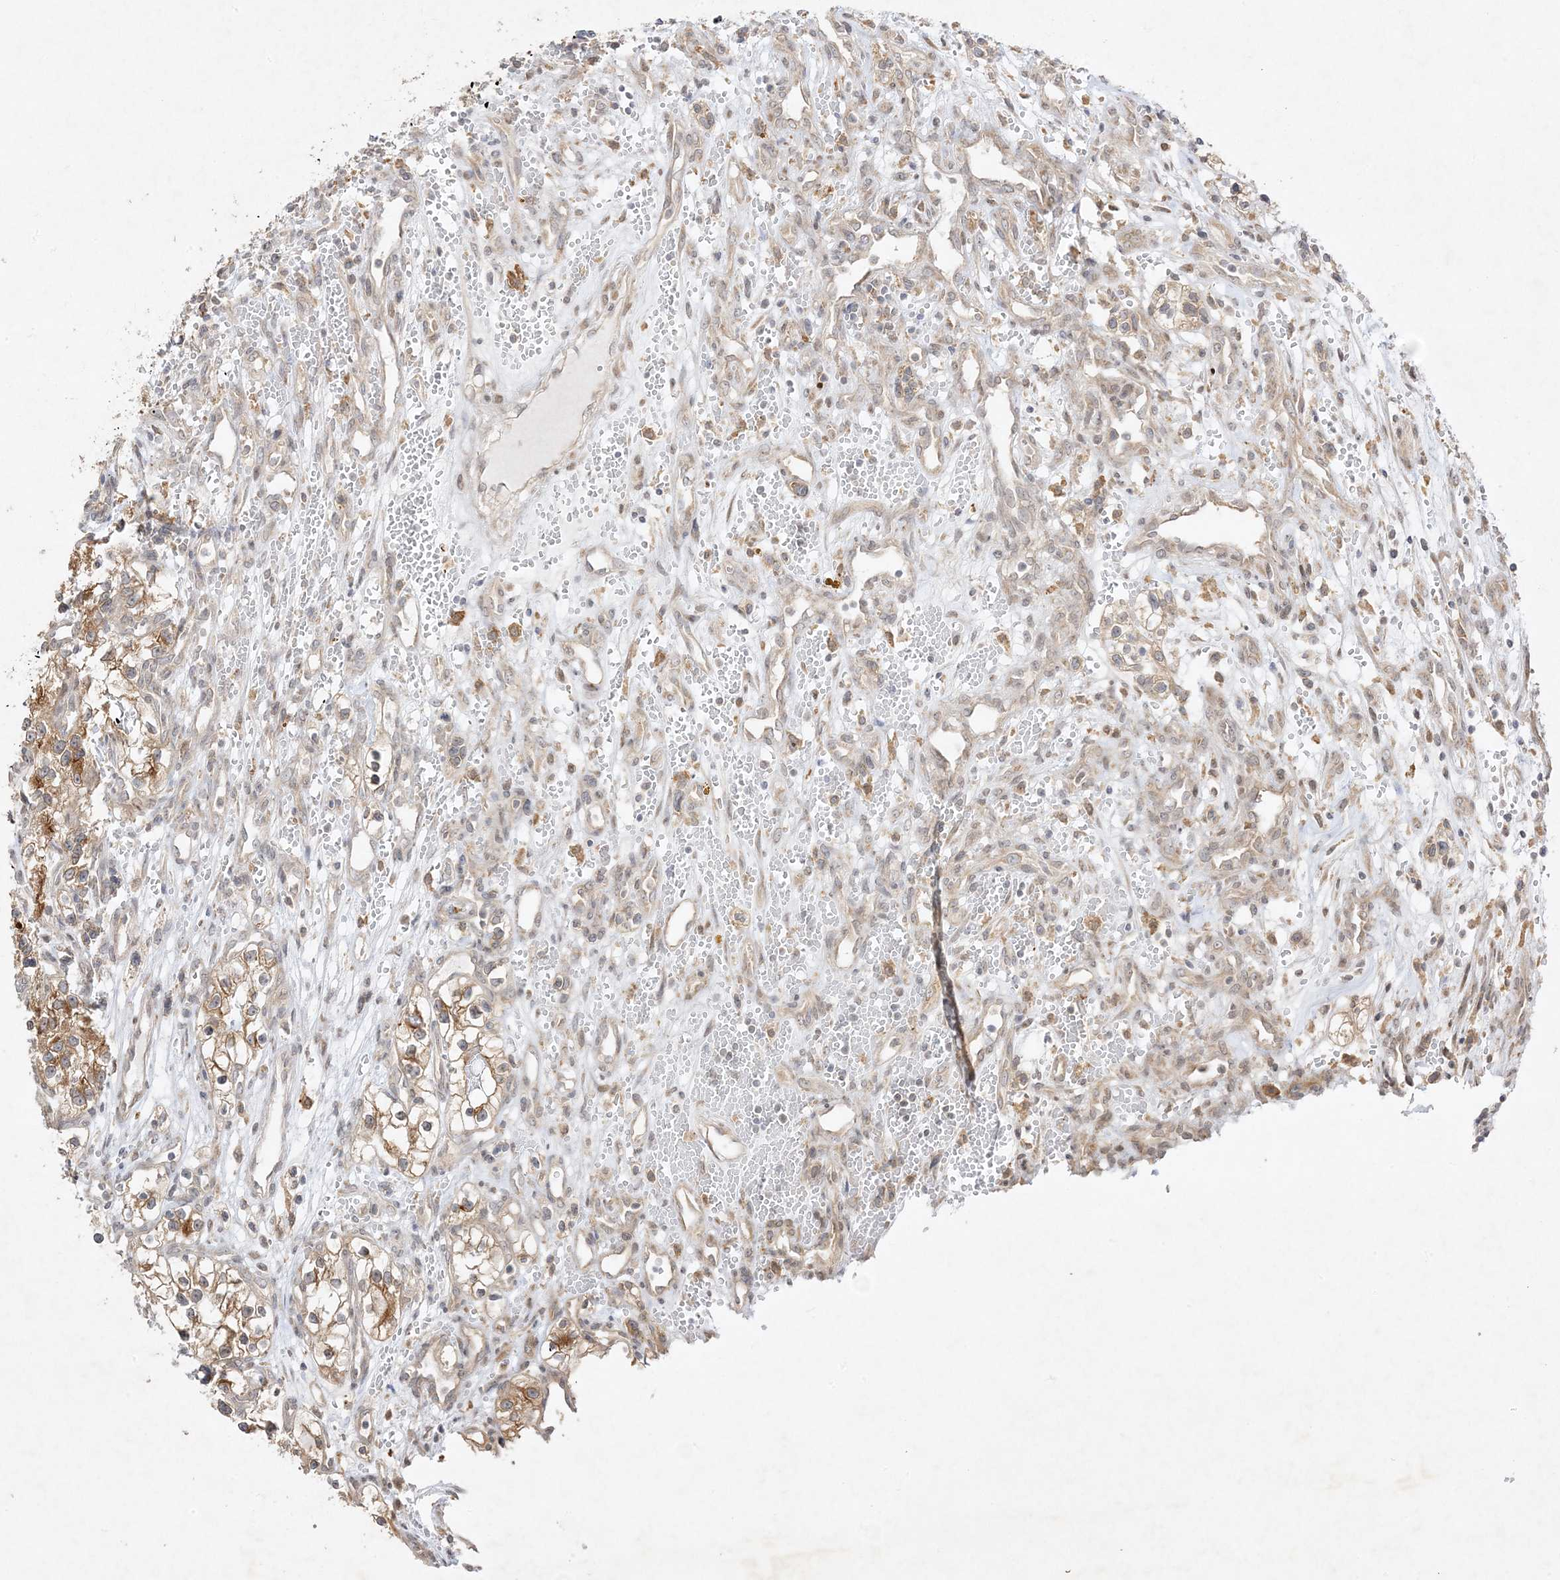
{"staining": {"intensity": "moderate", "quantity": "<25%", "location": "cytoplasmic/membranous"}, "tissue": "renal cancer", "cell_type": "Tumor cells", "image_type": "cancer", "snomed": [{"axis": "morphology", "description": "Adenocarcinoma, NOS"}, {"axis": "topography", "description": "Kidney"}], "caption": "A photomicrograph of renal cancer (adenocarcinoma) stained for a protein demonstrates moderate cytoplasmic/membranous brown staining in tumor cells.", "gene": "C2CD2", "patient": {"sex": "female", "age": 57}}